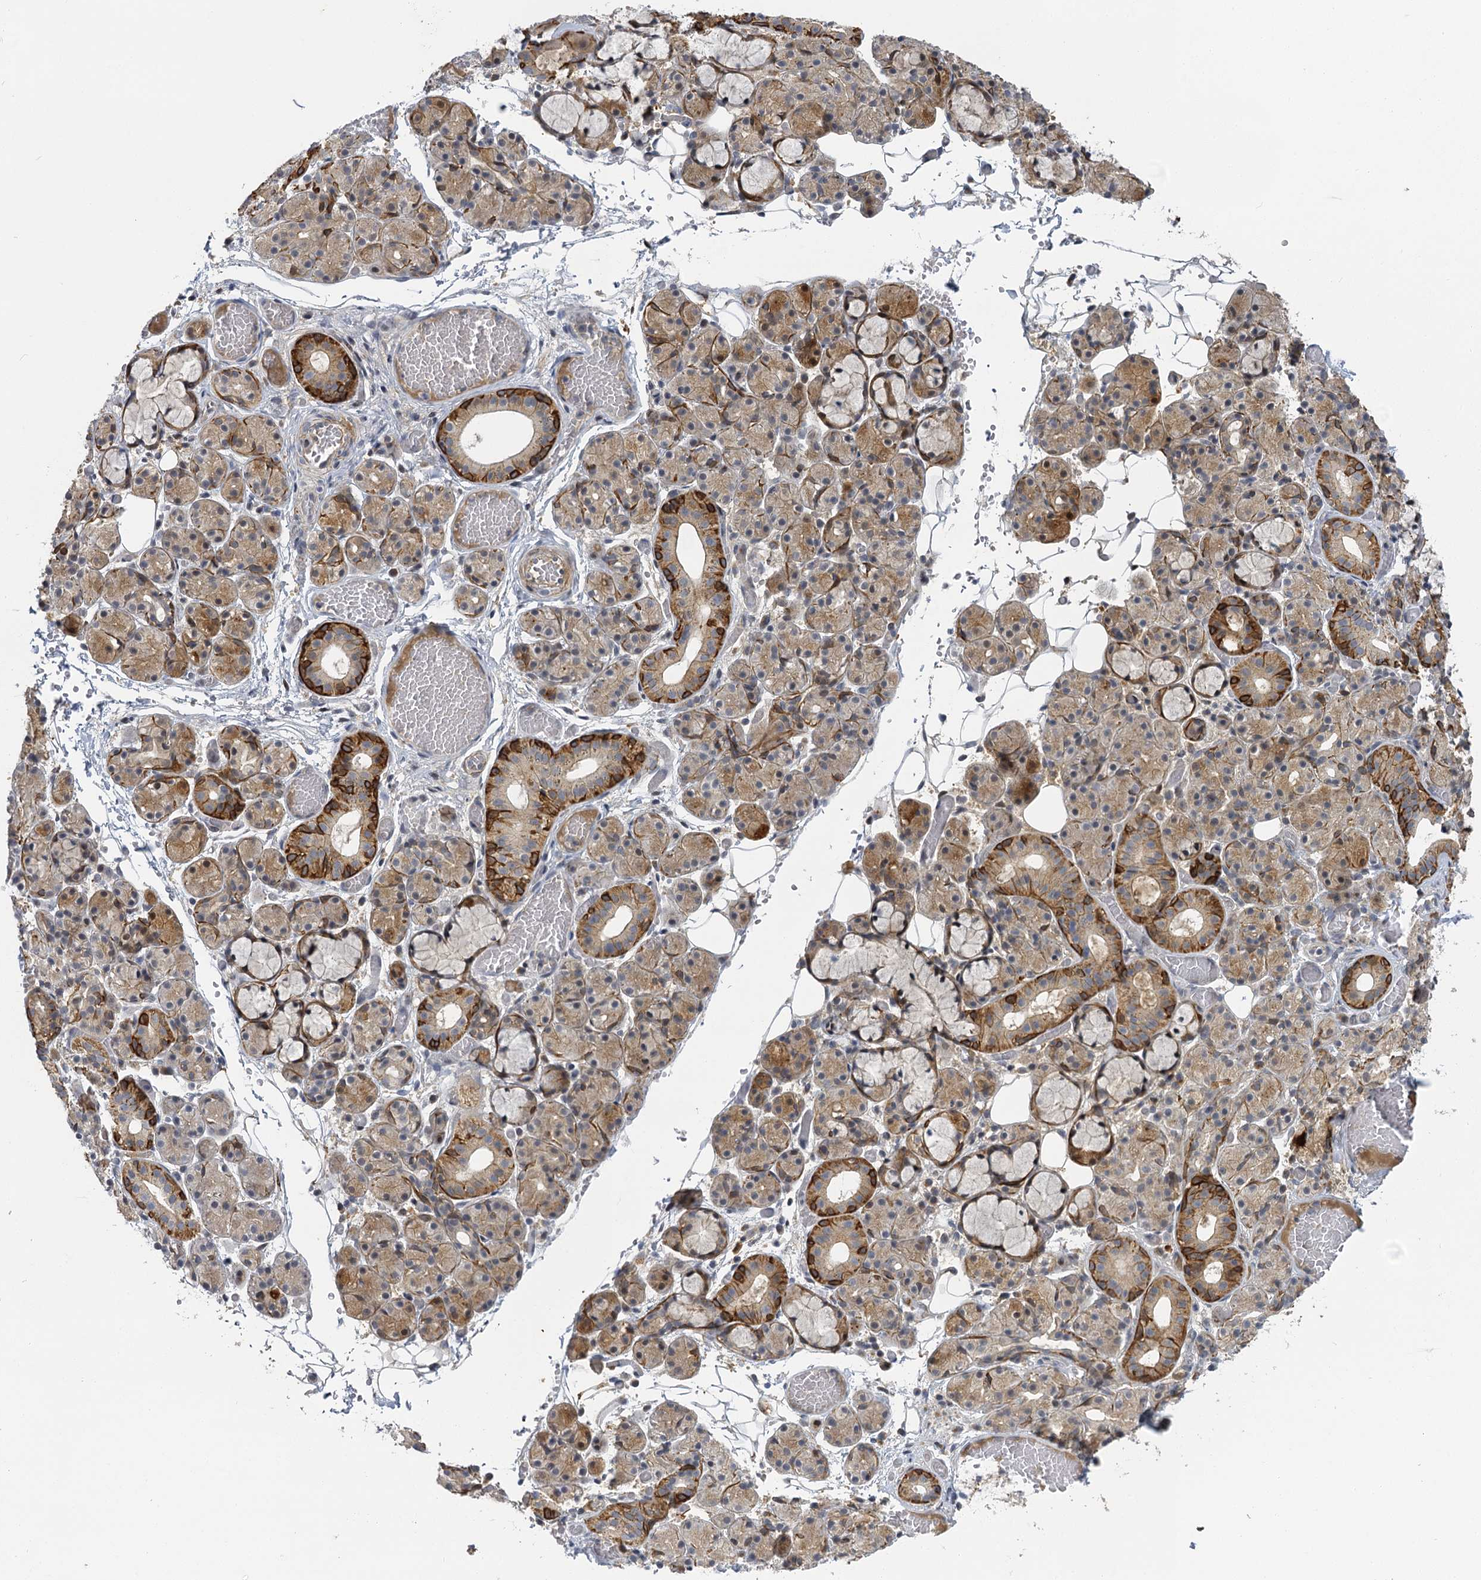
{"staining": {"intensity": "strong", "quantity": "<25%", "location": "cytoplasmic/membranous"}, "tissue": "salivary gland", "cell_type": "Glandular cells", "image_type": "normal", "snomed": [{"axis": "morphology", "description": "Normal tissue, NOS"}, {"axis": "topography", "description": "Salivary gland"}], "caption": "IHC (DAB) staining of benign salivary gland exhibits strong cytoplasmic/membranous protein staining in about <25% of glandular cells. (Brightfield microscopy of DAB IHC at high magnification).", "gene": "IL11RA", "patient": {"sex": "male", "age": 63}}